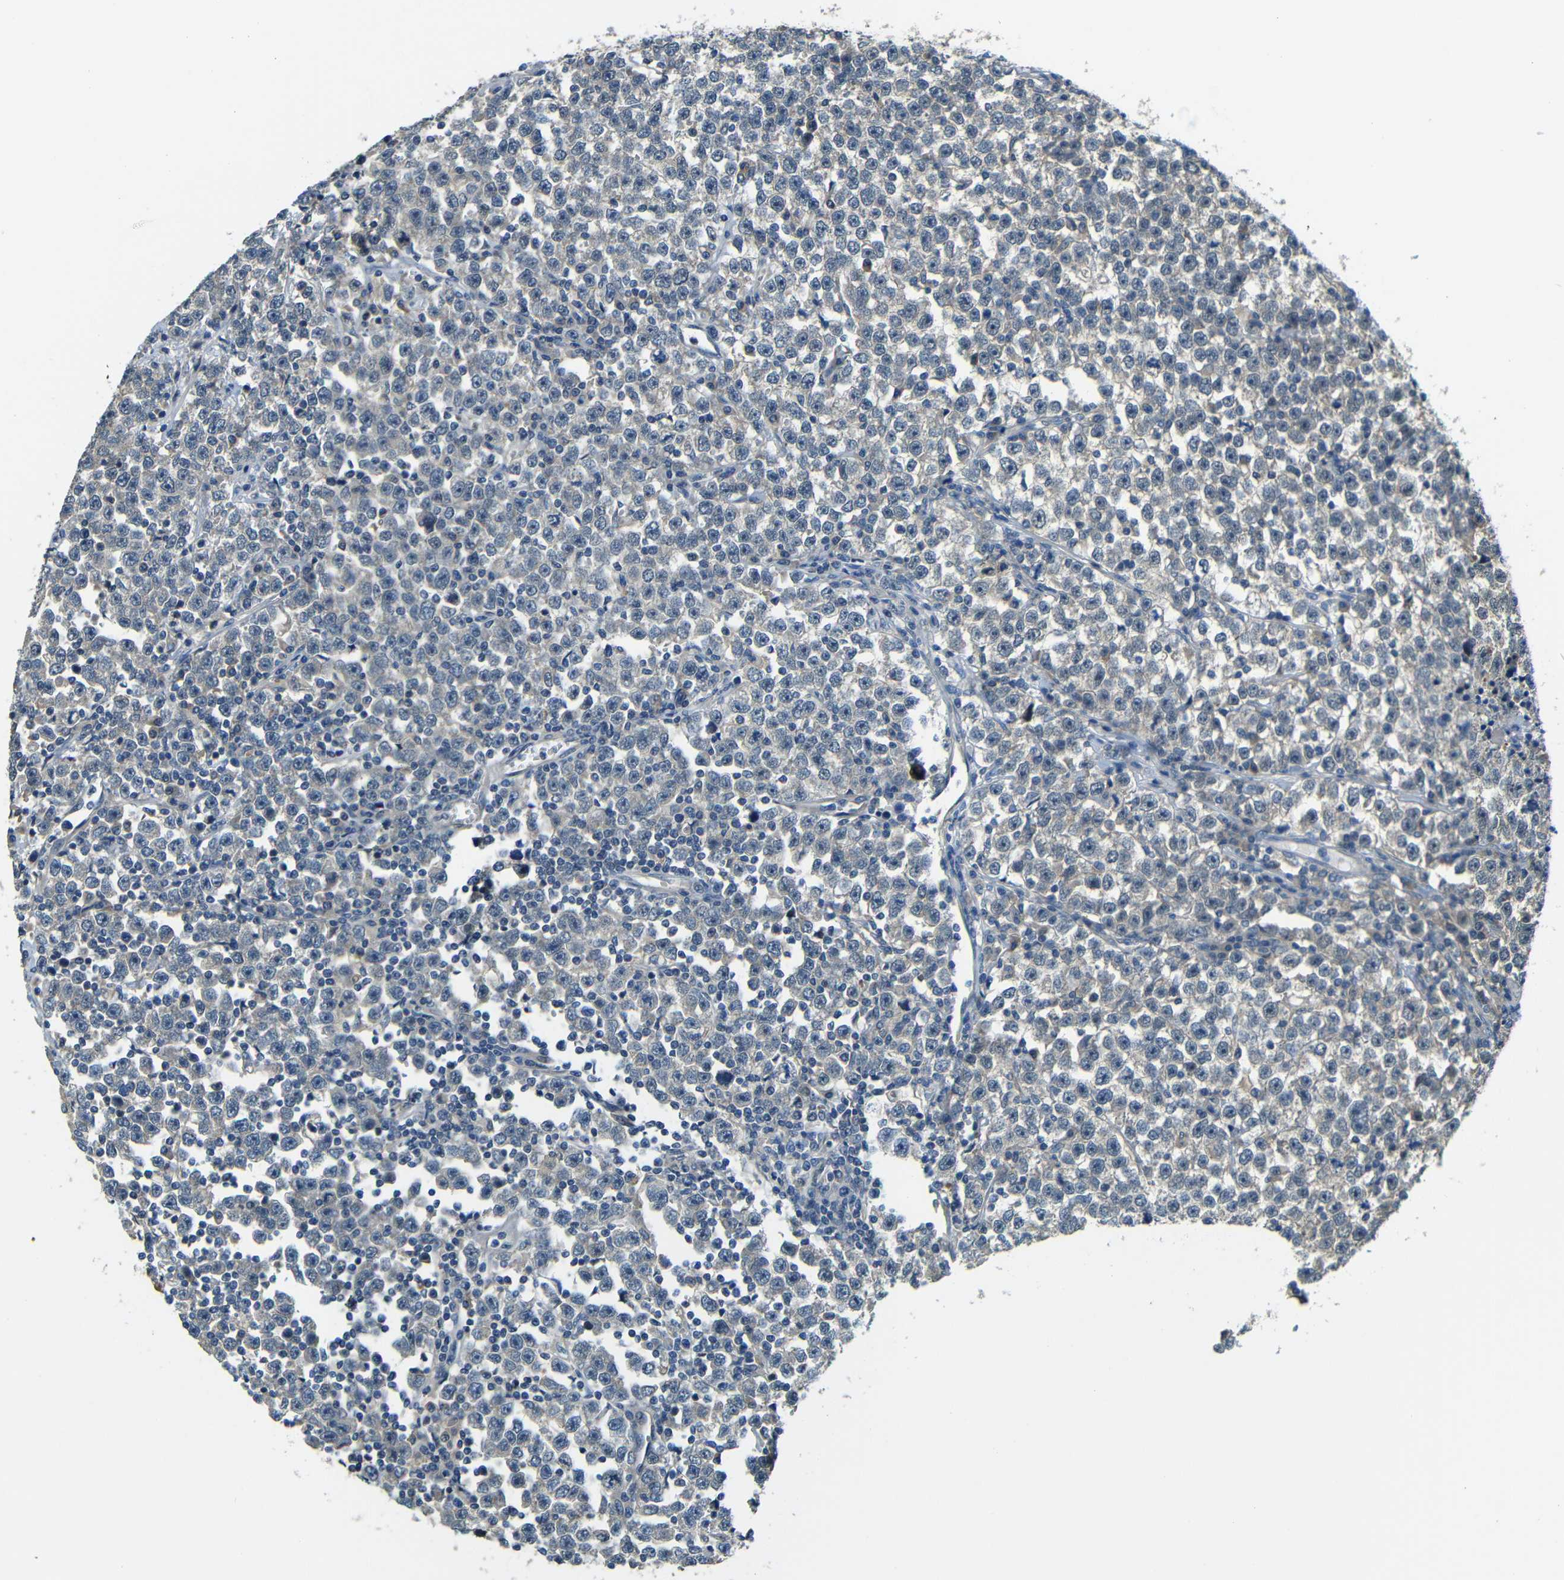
{"staining": {"intensity": "negative", "quantity": "none", "location": "none"}, "tissue": "testis cancer", "cell_type": "Tumor cells", "image_type": "cancer", "snomed": [{"axis": "morphology", "description": "Seminoma, NOS"}, {"axis": "topography", "description": "Testis"}], "caption": "Micrograph shows no significant protein expression in tumor cells of testis cancer.", "gene": "FNDC3A", "patient": {"sex": "male", "age": 43}}